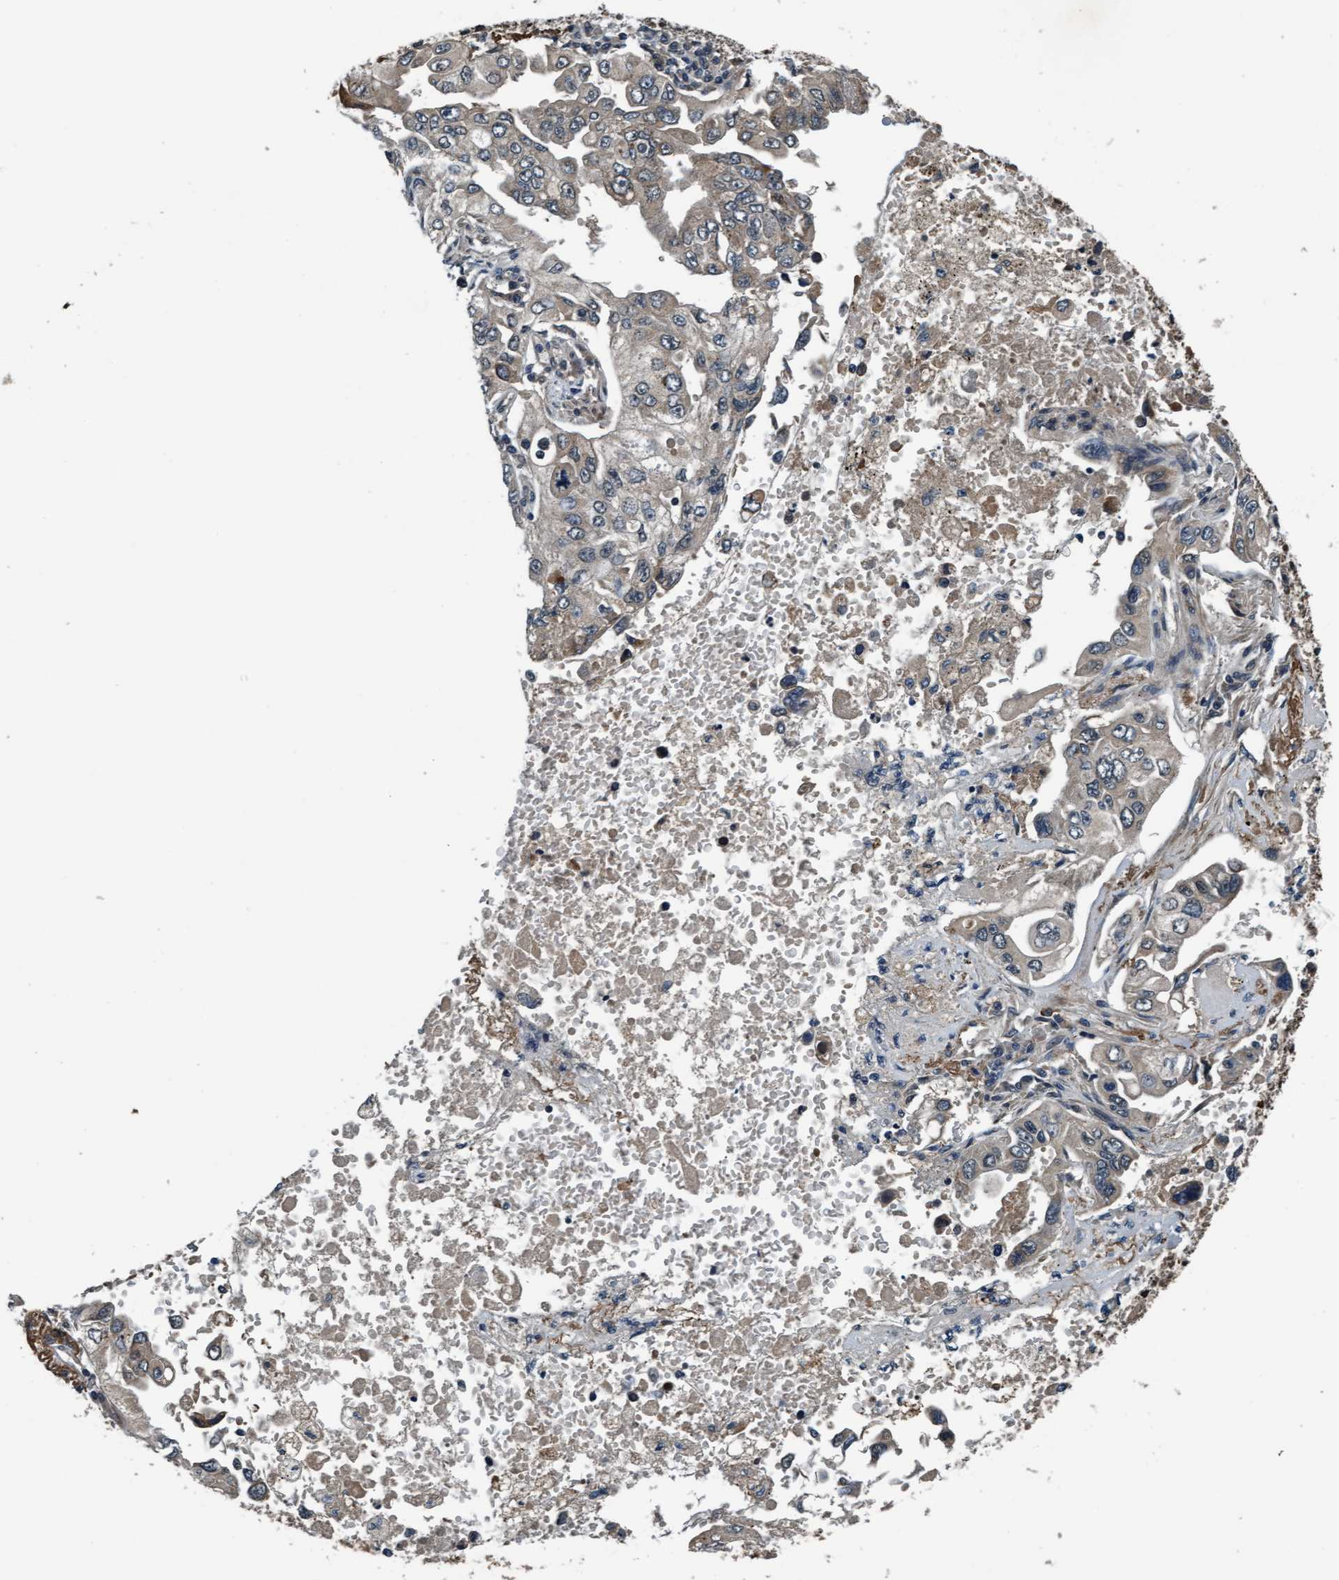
{"staining": {"intensity": "weak", "quantity": ">75%", "location": "cytoplasmic/membranous"}, "tissue": "lung cancer", "cell_type": "Tumor cells", "image_type": "cancer", "snomed": [{"axis": "morphology", "description": "Adenocarcinoma, NOS"}, {"axis": "topography", "description": "Lung"}], "caption": "DAB (3,3'-diaminobenzidine) immunohistochemical staining of human lung cancer demonstrates weak cytoplasmic/membranous protein expression in approximately >75% of tumor cells.", "gene": "WASF1", "patient": {"sex": "male", "age": 84}}